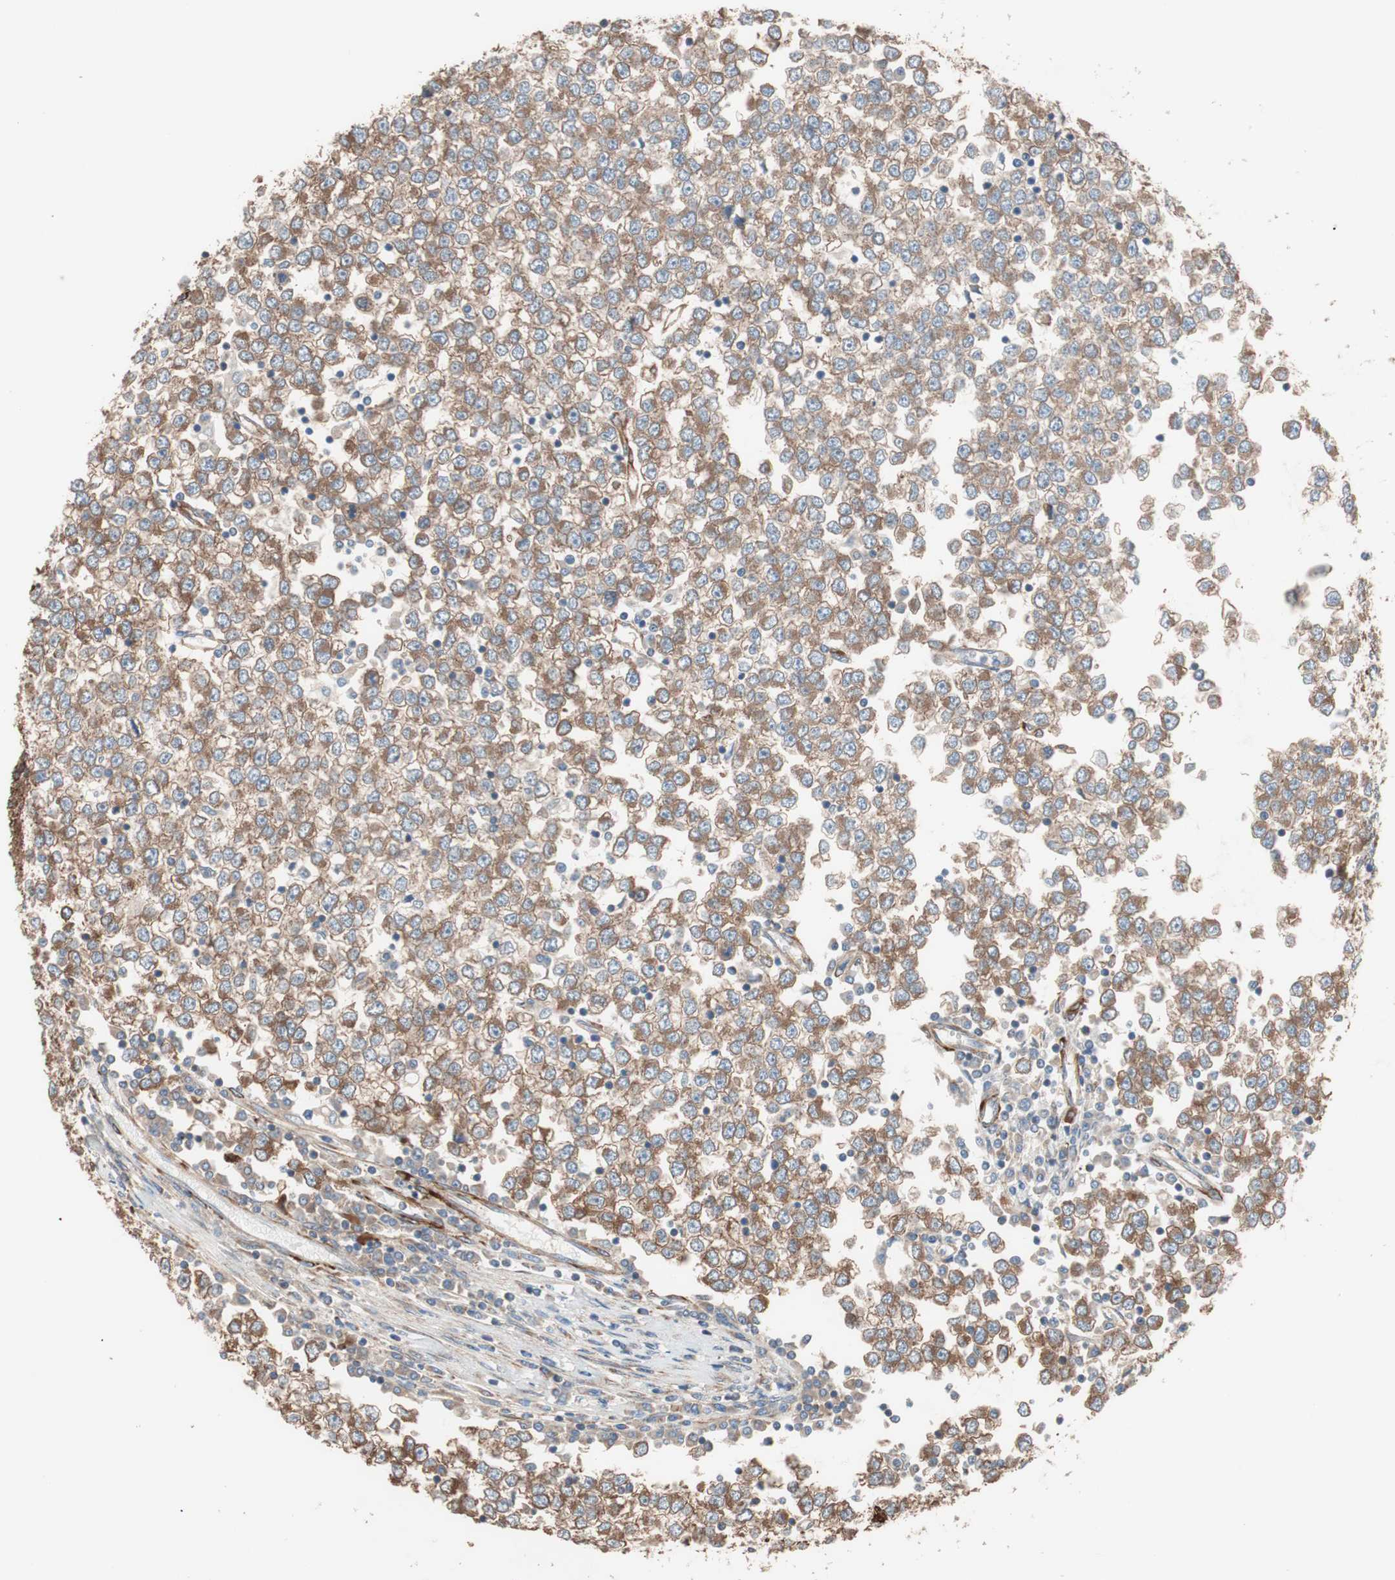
{"staining": {"intensity": "moderate", "quantity": ">75%", "location": "cytoplasmic/membranous"}, "tissue": "testis cancer", "cell_type": "Tumor cells", "image_type": "cancer", "snomed": [{"axis": "morphology", "description": "Seminoma, NOS"}, {"axis": "topography", "description": "Testis"}], "caption": "Immunohistochemistry (IHC) (DAB (3,3'-diaminobenzidine)) staining of human testis cancer (seminoma) demonstrates moderate cytoplasmic/membranous protein positivity in about >75% of tumor cells.", "gene": "GPSM2", "patient": {"sex": "male", "age": 65}}